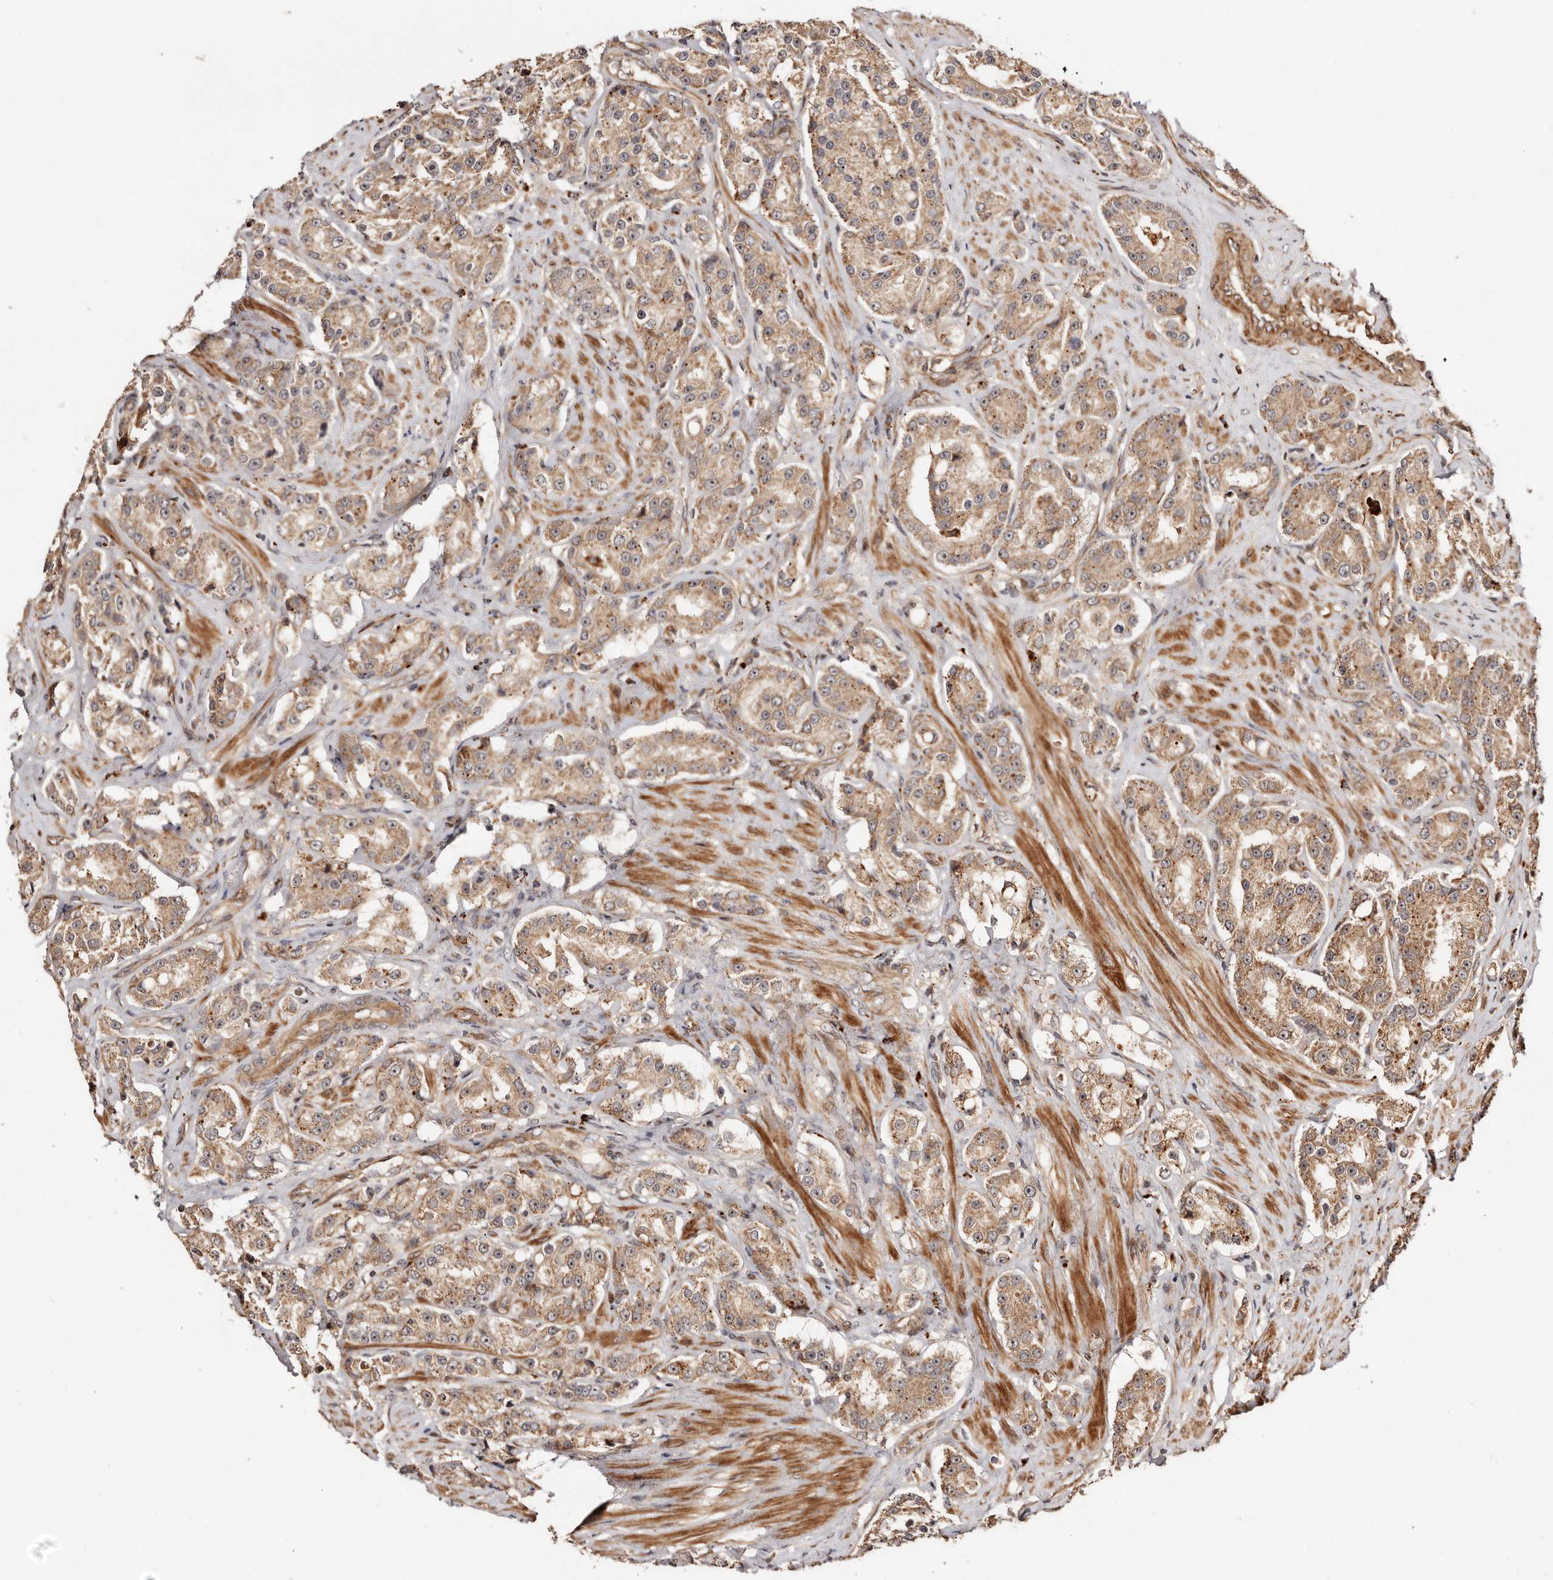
{"staining": {"intensity": "moderate", "quantity": ">75%", "location": "cytoplasmic/membranous"}, "tissue": "prostate cancer", "cell_type": "Tumor cells", "image_type": "cancer", "snomed": [{"axis": "morphology", "description": "Adenocarcinoma, High grade"}, {"axis": "topography", "description": "Prostate"}], "caption": "A brown stain shows moderate cytoplasmic/membranous staining of a protein in human adenocarcinoma (high-grade) (prostate) tumor cells.", "gene": "PTPN22", "patient": {"sex": "male", "age": 60}}